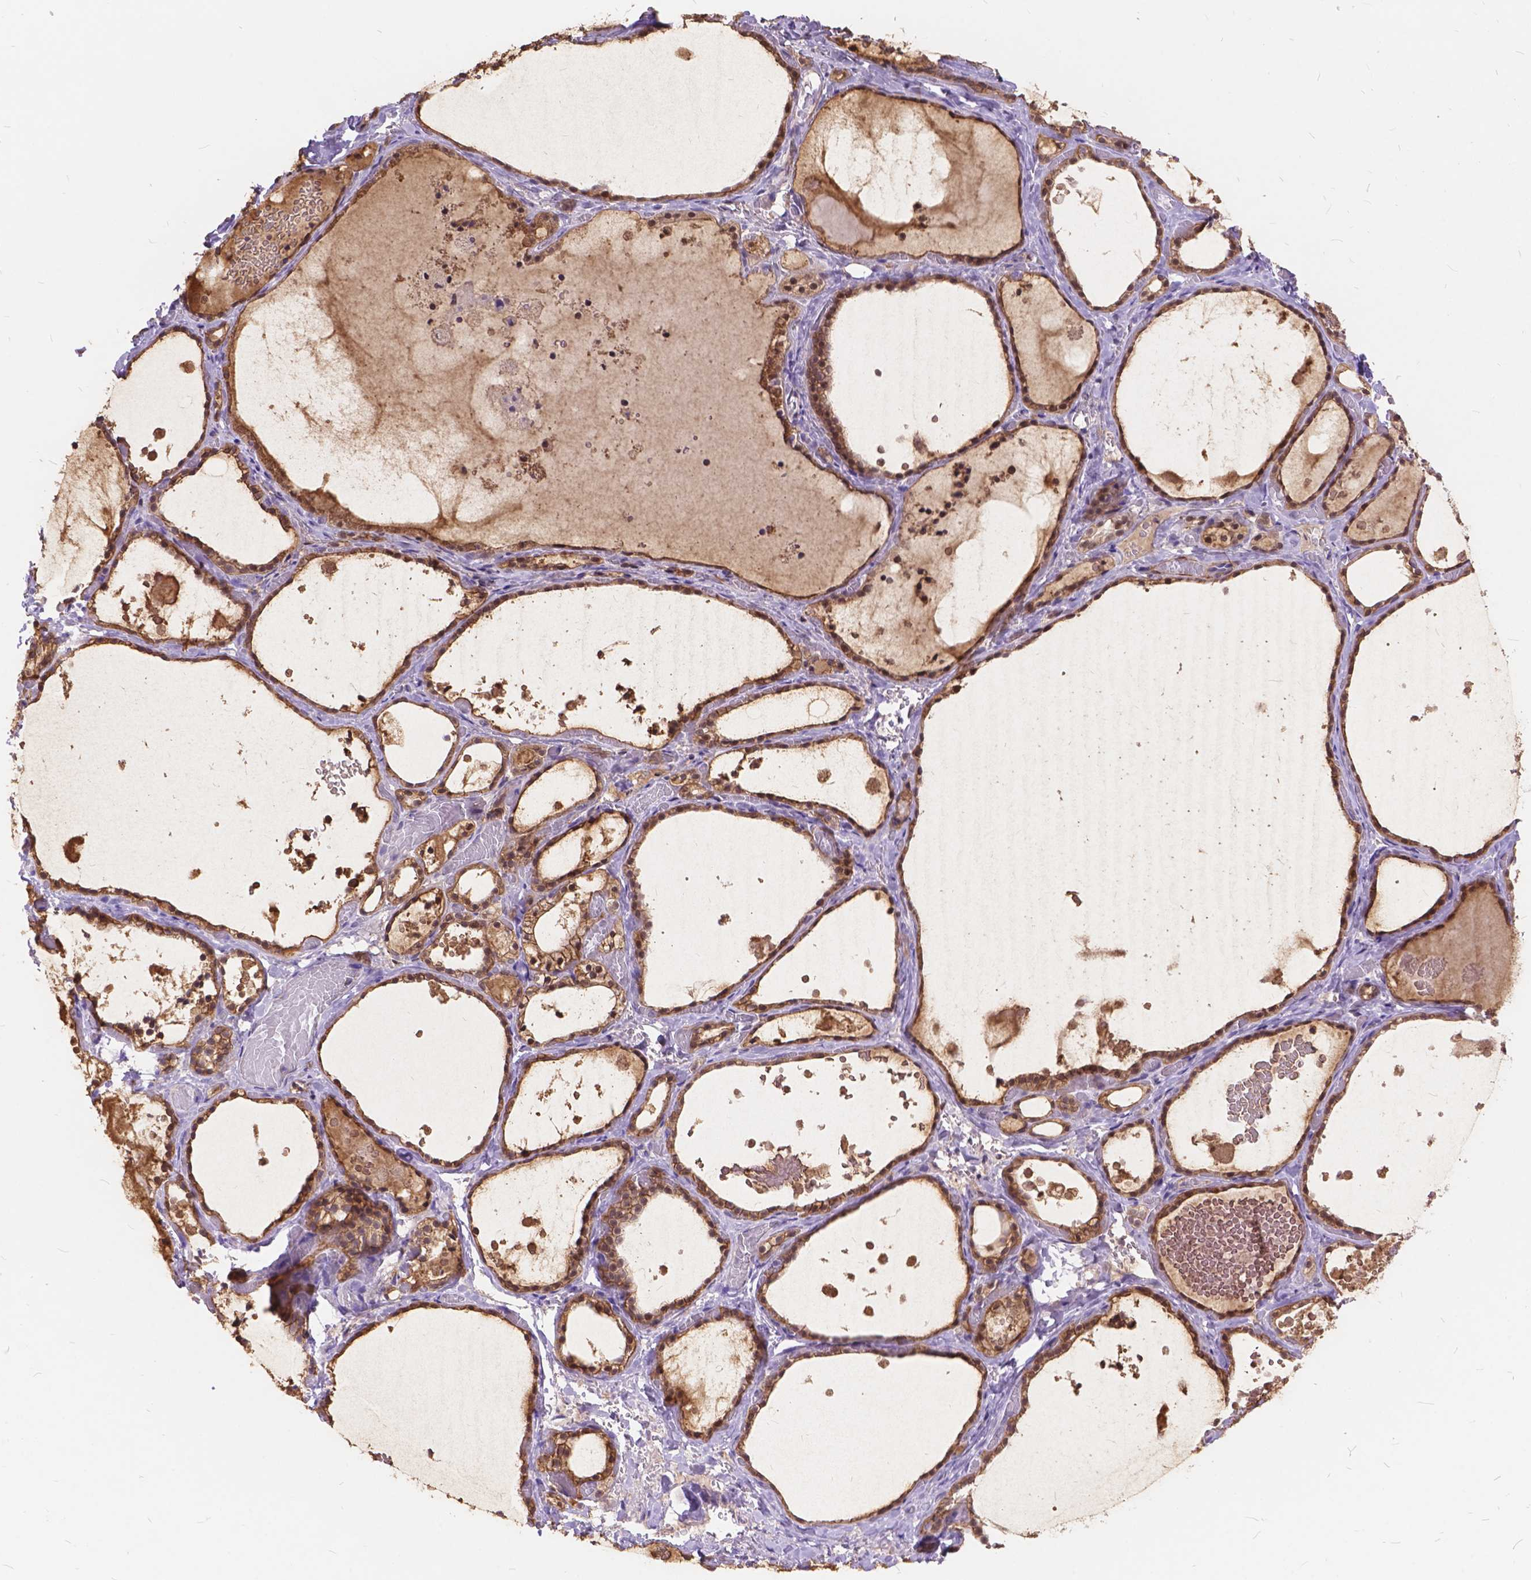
{"staining": {"intensity": "moderate", "quantity": ">75%", "location": "cytoplasmic/membranous"}, "tissue": "thyroid gland", "cell_type": "Glandular cells", "image_type": "normal", "snomed": [{"axis": "morphology", "description": "Normal tissue, NOS"}, {"axis": "topography", "description": "Thyroid gland"}], "caption": "Immunohistochemistry (IHC) micrograph of unremarkable human thyroid gland stained for a protein (brown), which demonstrates medium levels of moderate cytoplasmic/membranous staining in approximately >75% of glandular cells.", "gene": "MAN2C1", "patient": {"sex": "female", "age": 56}}